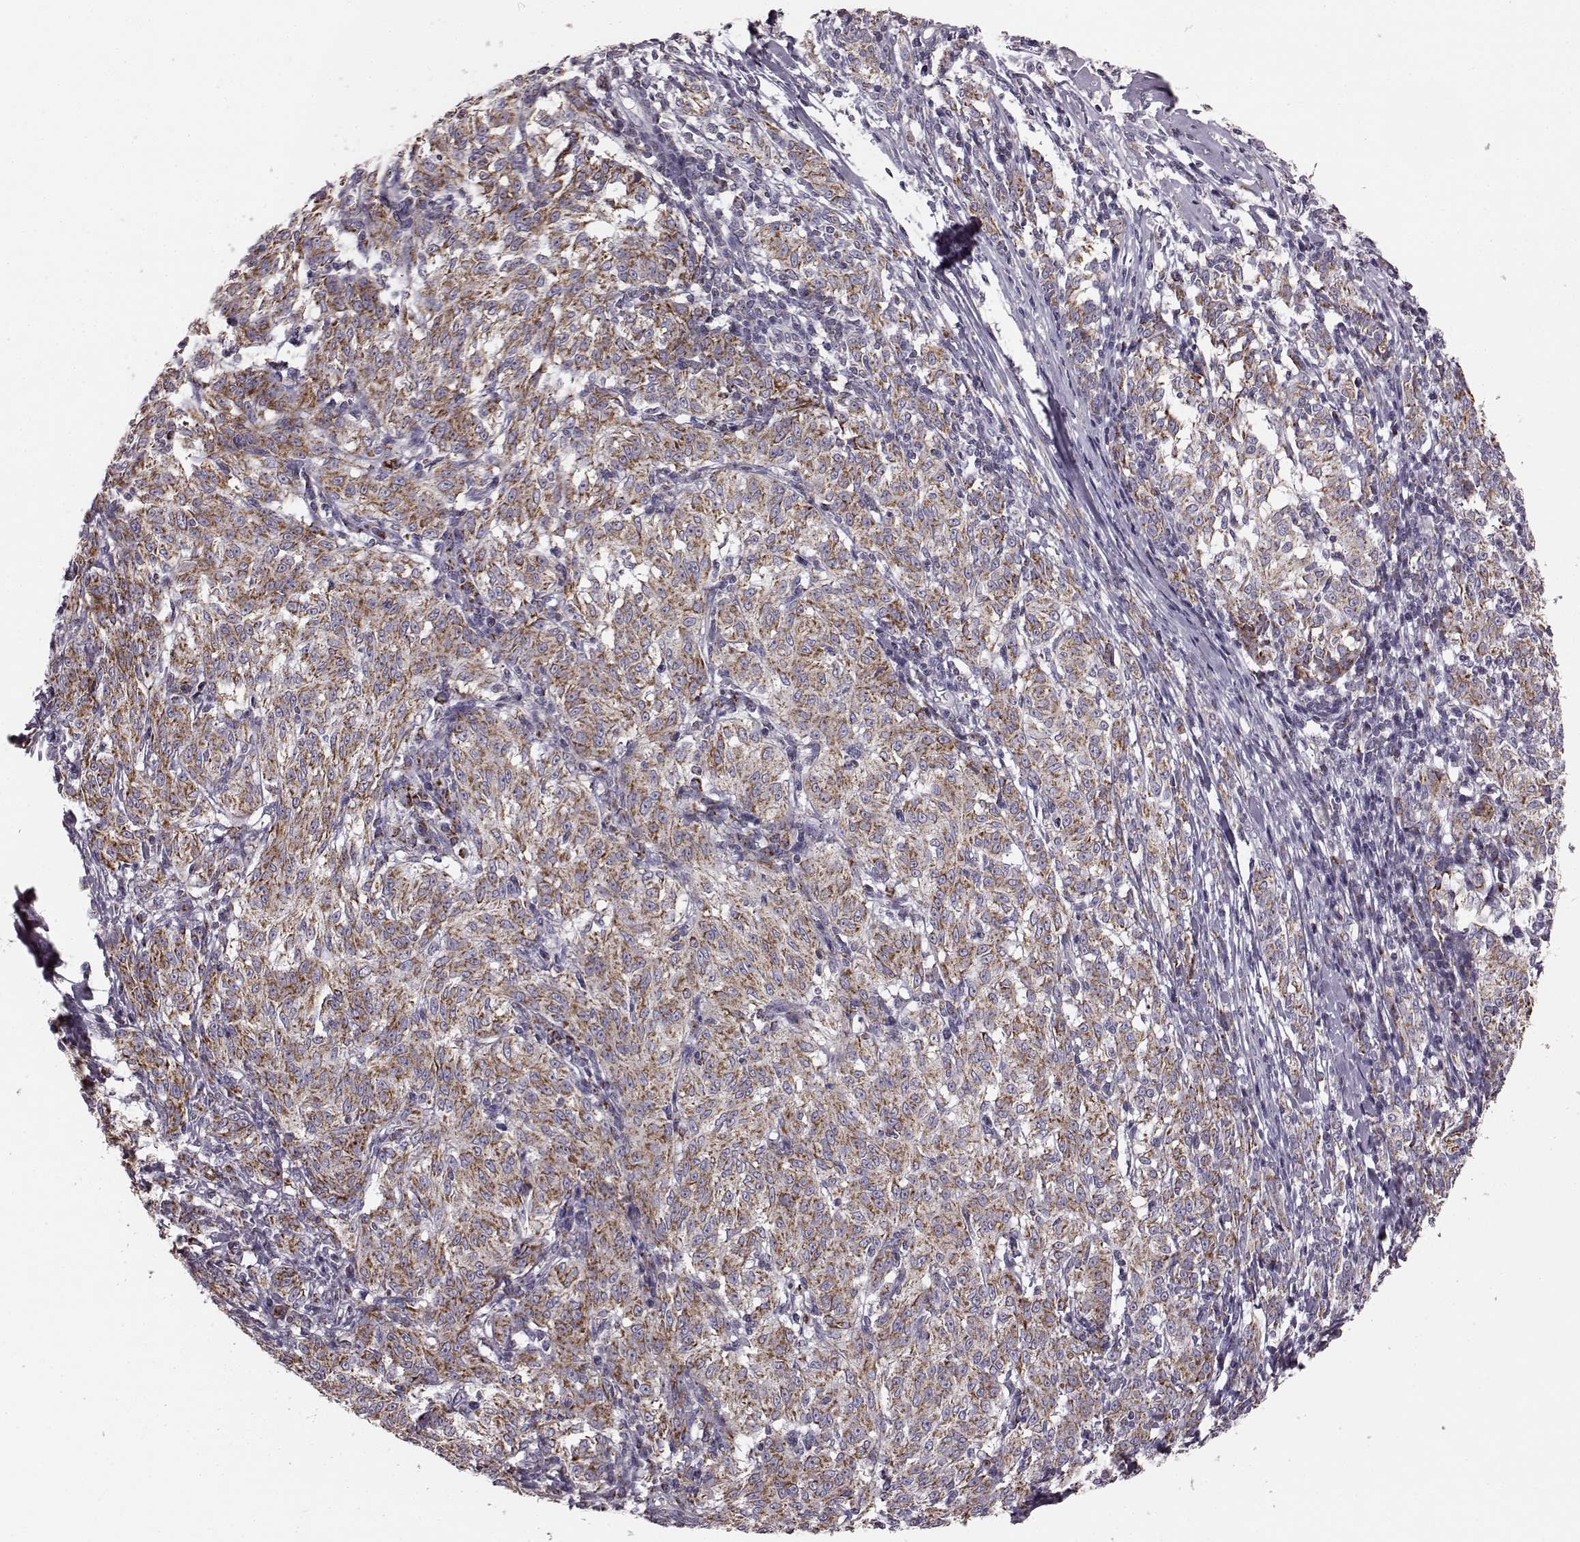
{"staining": {"intensity": "strong", "quantity": ">75%", "location": "cytoplasmic/membranous"}, "tissue": "melanoma", "cell_type": "Tumor cells", "image_type": "cancer", "snomed": [{"axis": "morphology", "description": "Malignant melanoma, NOS"}, {"axis": "topography", "description": "Skin"}], "caption": "IHC staining of melanoma, which demonstrates high levels of strong cytoplasmic/membranous expression in approximately >75% of tumor cells indicating strong cytoplasmic/membranous protein expression. The staining was performed using DAB (3,3'-diaminobenzidine) (brown) for protein detection and nuclei were counterstained in hematoxylin (blue).", "gene": "ATP5MF", "patient": {"sex": "female", "age": 72}}